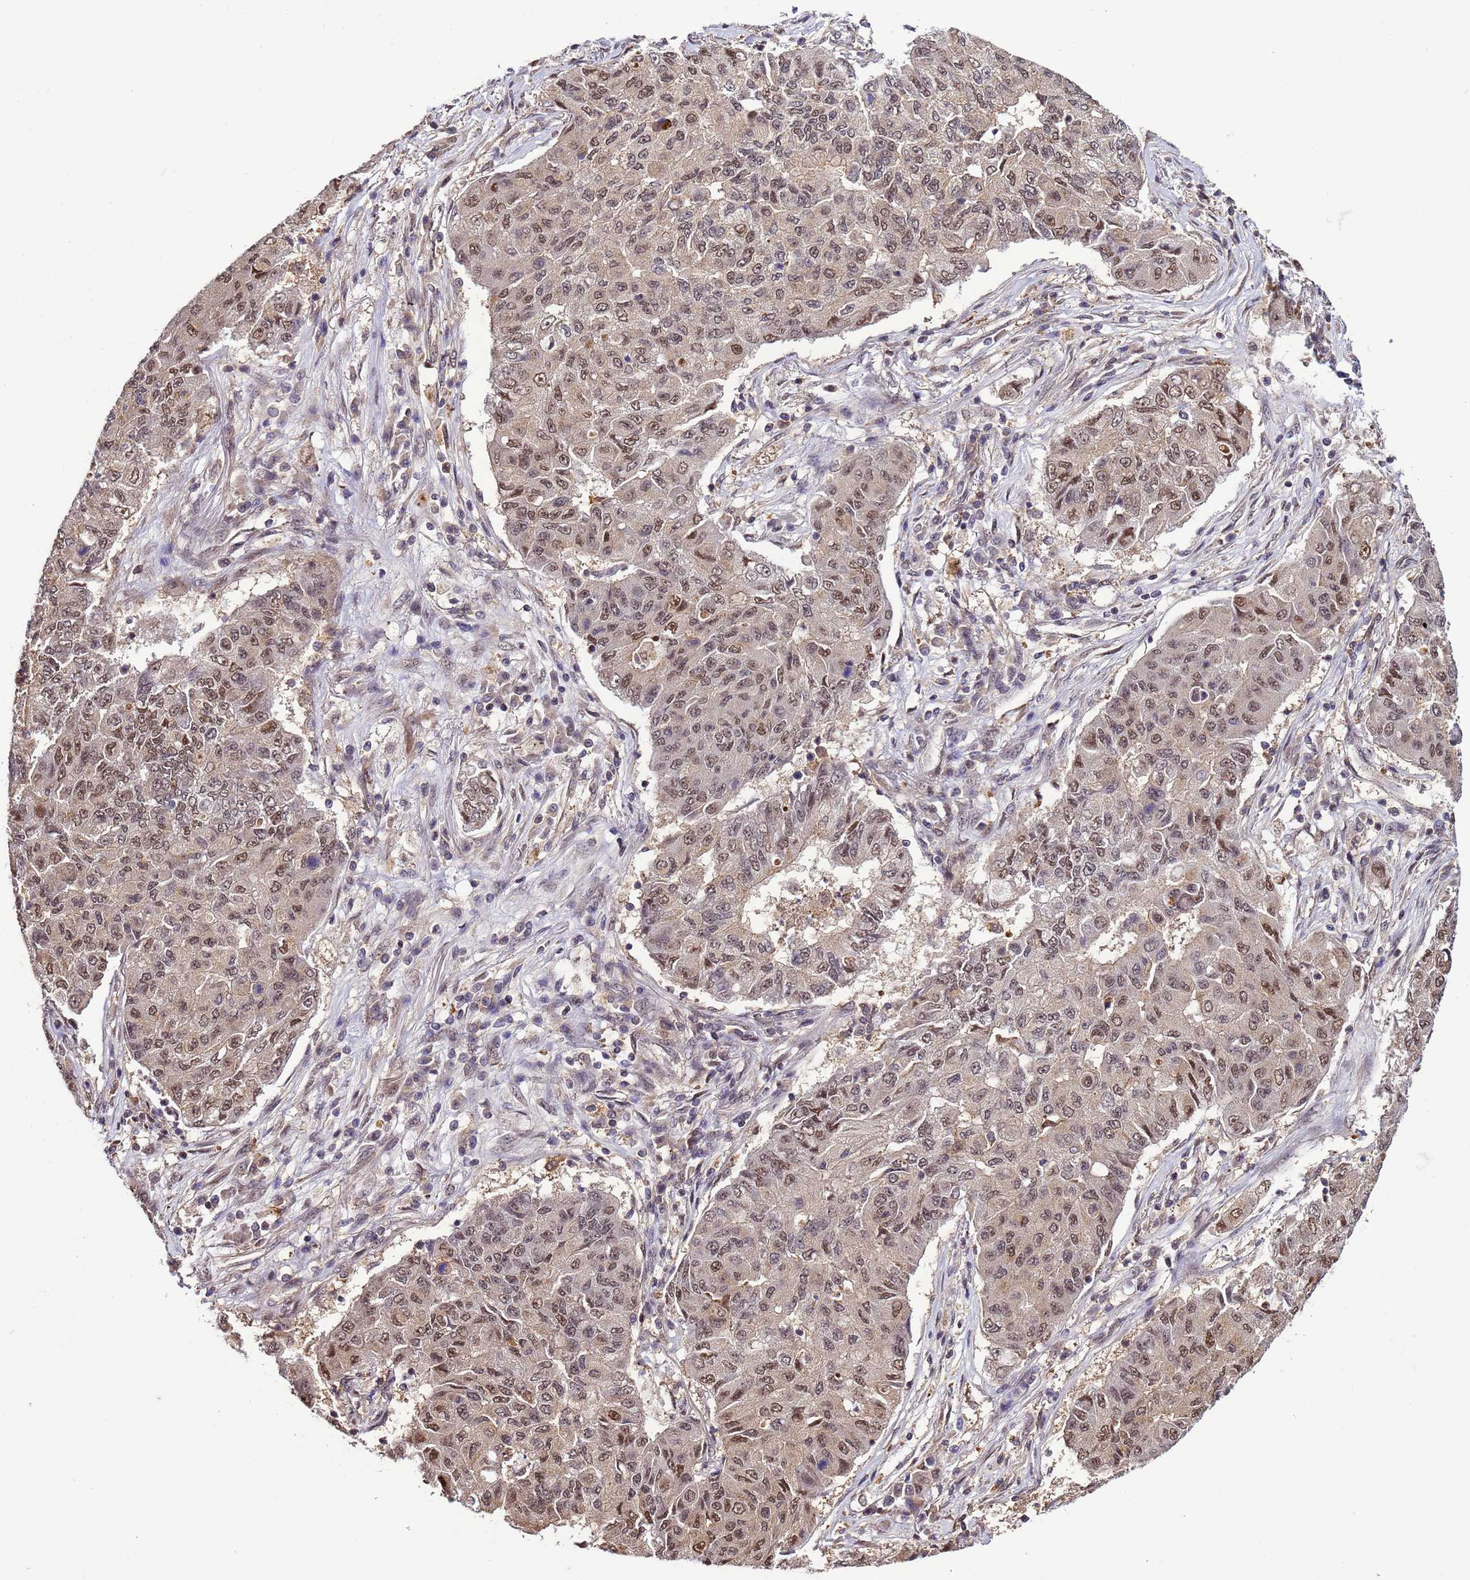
{"staining": {"intensity": "moderate", "quantity": ">75%", "location": "nuclear"}, "tissue": "lung cancer", "cell_type": "Tumor cells", "image_type": "cancer", "snomed": [{"axis": "morphology", "description": "Squamous cell carcinoma, NOS"}, {"axis": "topography", "description": "Lung"}], "caption": "A brown stain shows moderate nuclear staining of a protein in lung cancer (squamous cell carcinoma) tumor cells.", "gene": "GEN1", "patient": {"sex": "male", "age": 74}}